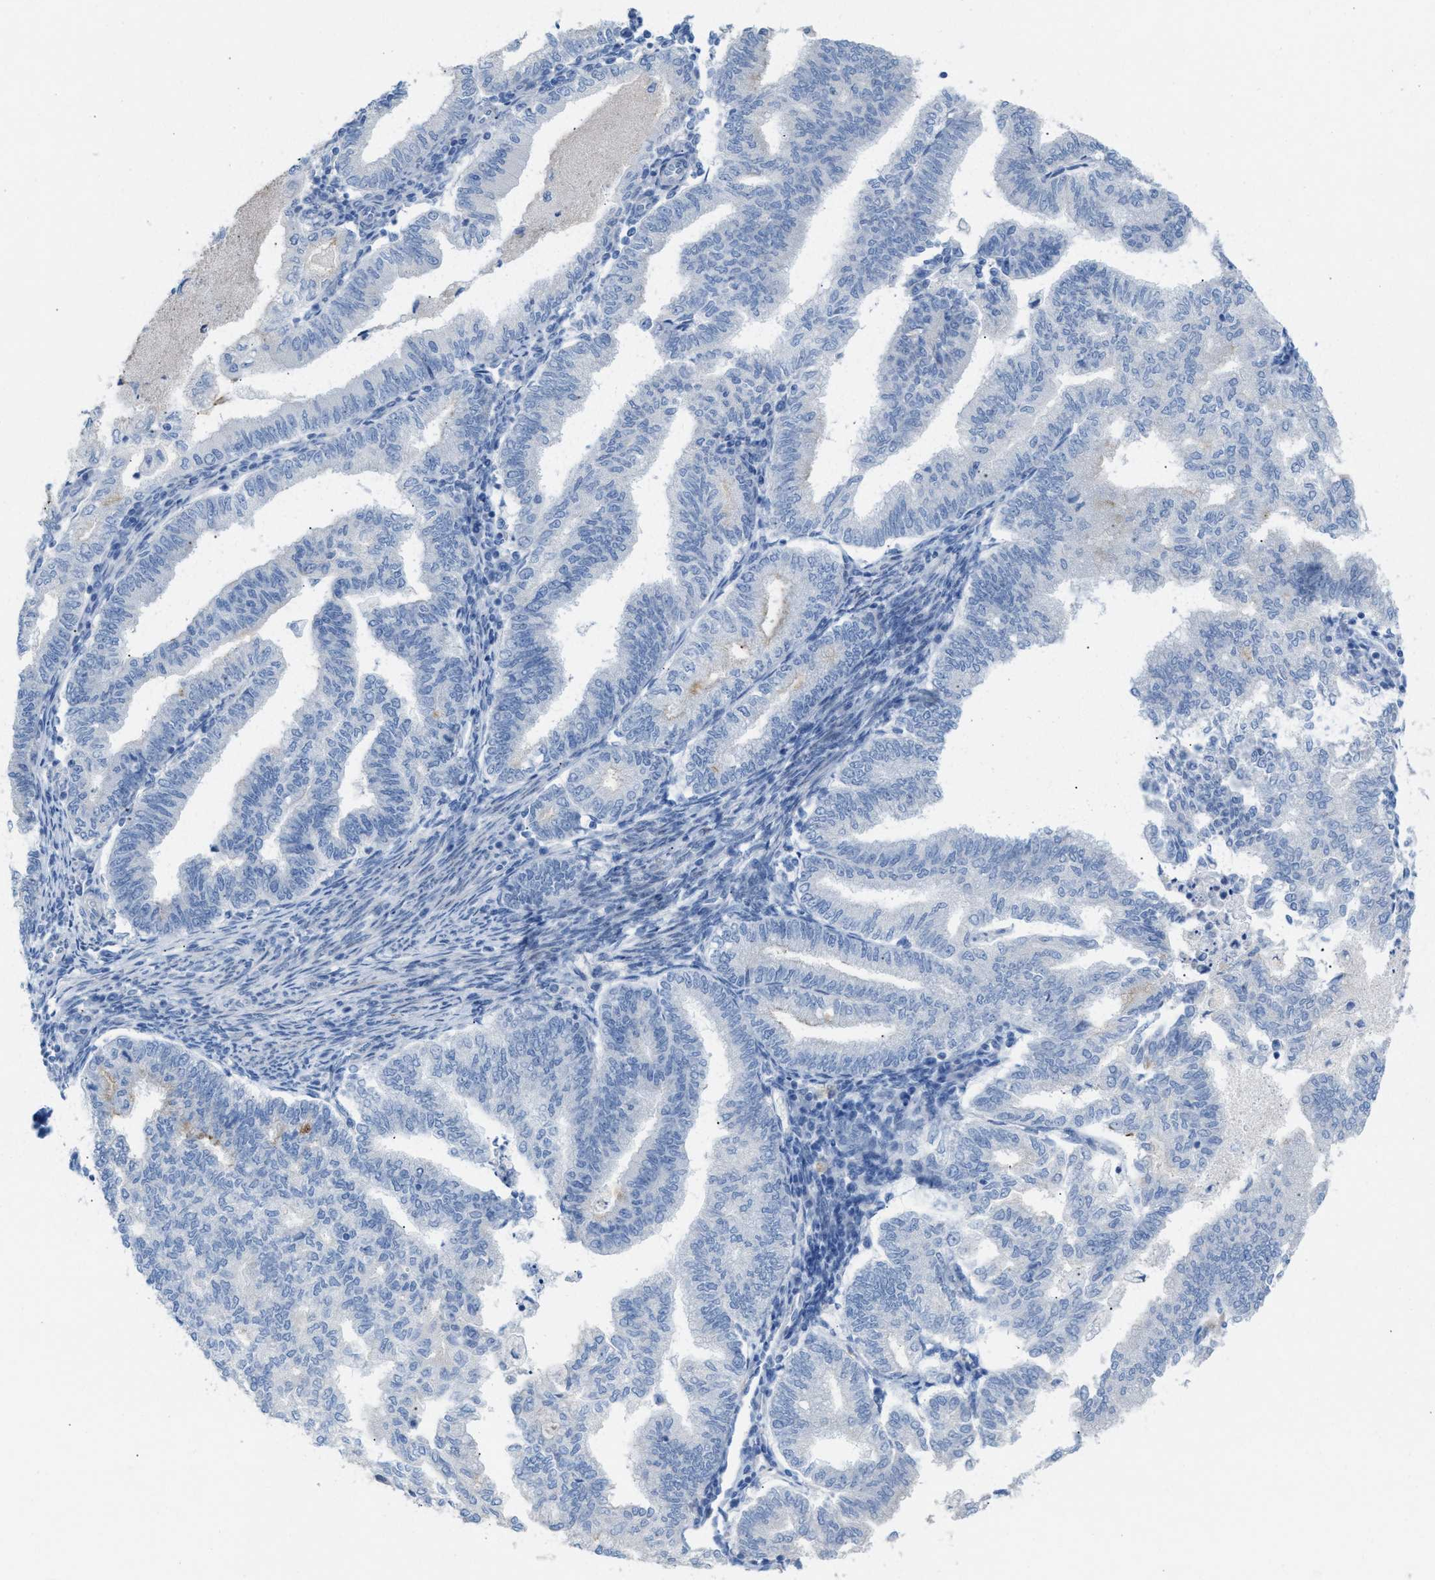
{"staining": {"intensity": "negative", "quantity": "none", "location": "none"}, "tissue": "endometrial cancer", "cell_type": "Tumor cells", "image_type": "cancer", "snomed": [{"axis": "morphology", "description": "Polyp, NOS"}, {"axis": "morphology", "description": "Adenocarcinoma, NOS"}, {"axis": "morphology", "description": "Adenoma, NOS"}, {"axis": "topography", "description": "Endometrium"}], "caption": "The image displays no significant staining in tumor cells of endometrial polyp.", "gene": "MPP3", "patient": {"sex": "female", "age": 79}}